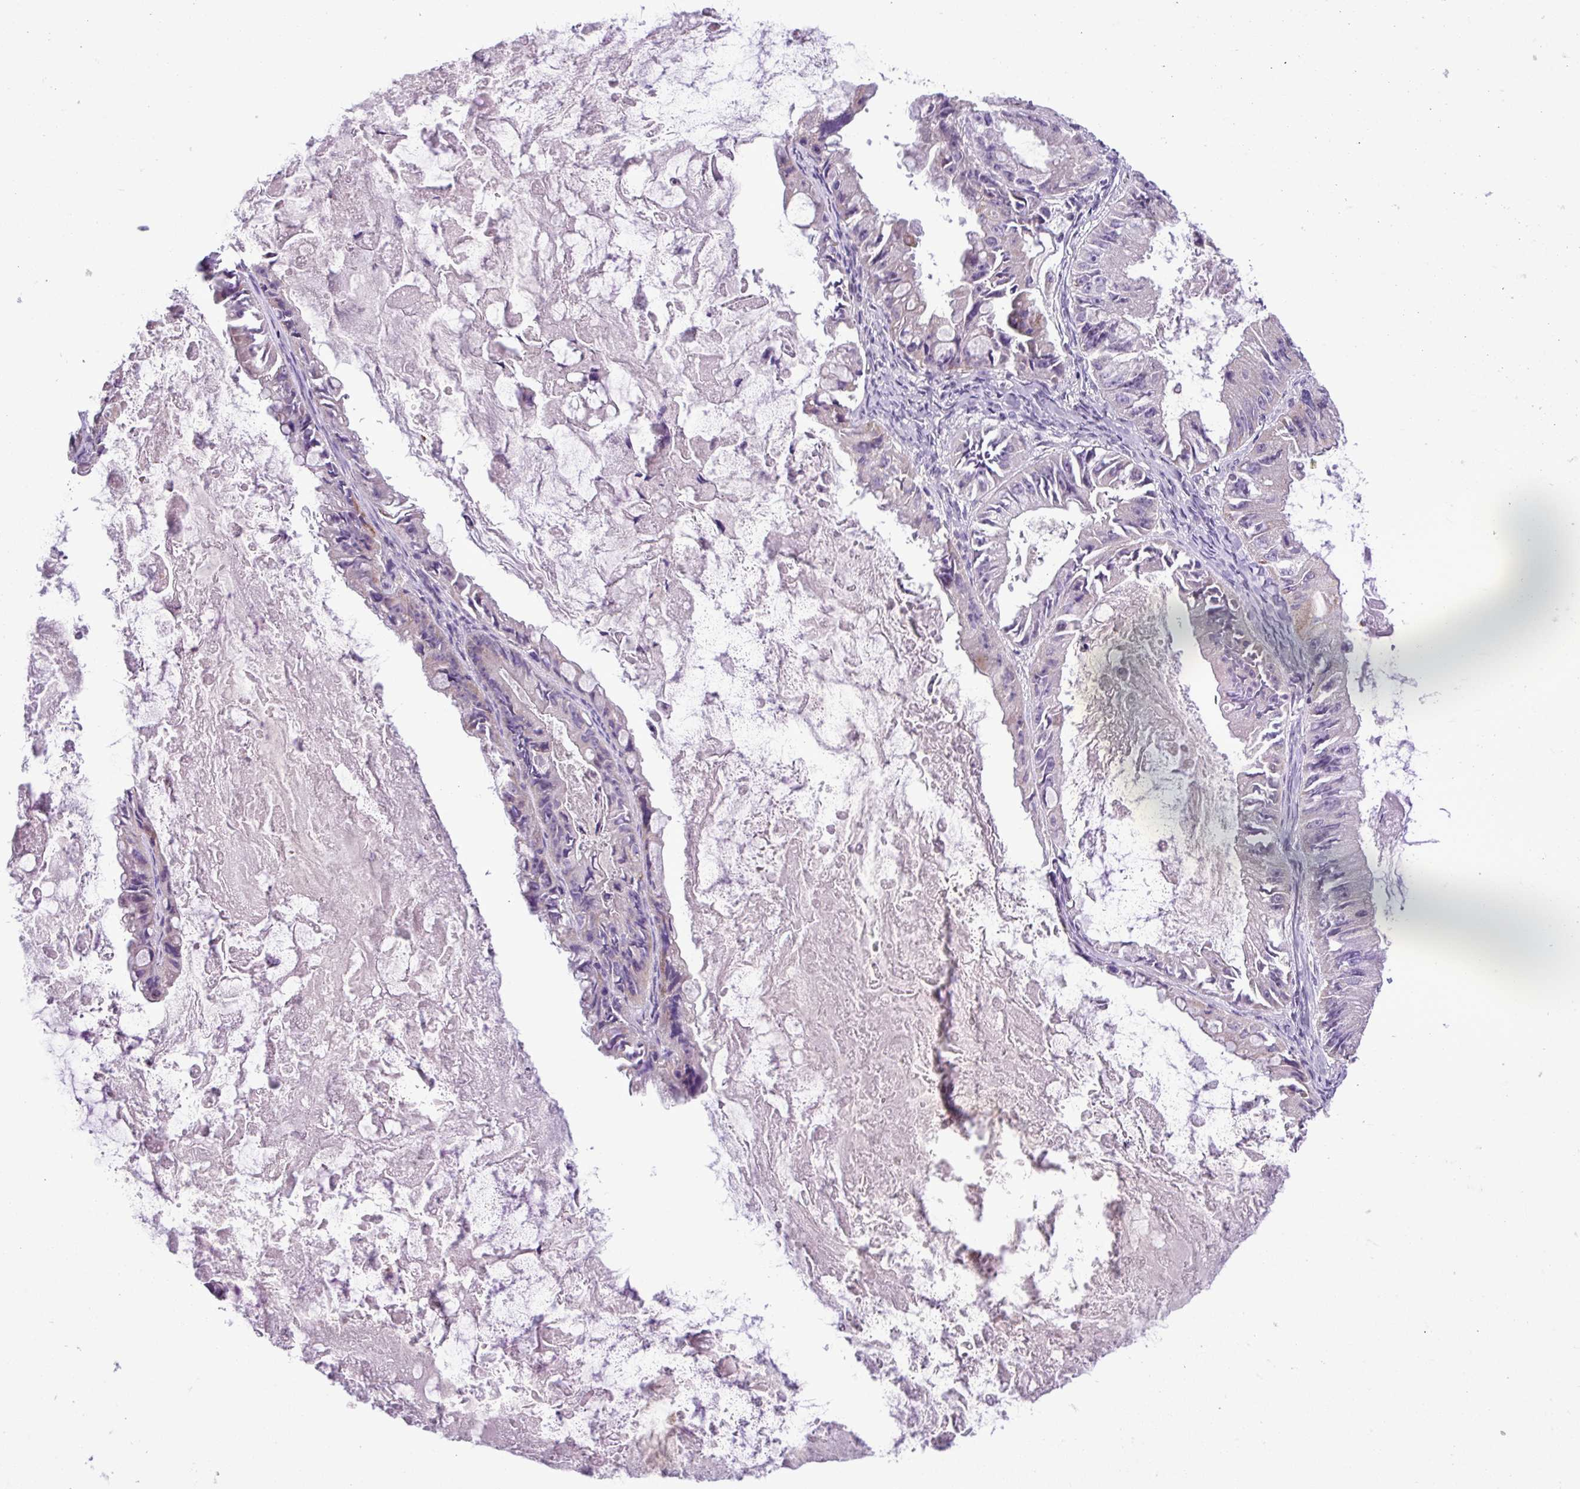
{"staining": {"intensity": "negative", "quantity": "none", "location": "none"}, "tissue": "ovarian cancer", "cell_type": "Tumor cells", "image_type": "cancer", "snomed": [{"axis": "morphology", "description": "Cystadenocarcinoma, mucinous, NOS"}, {"axis": "topography", "description": "Ovary"}], "caption": "High magnification brightfield microscopy of mucinous cystadenocarcinoma (ovarian) stained with DAB (brown) and counterstained with hematoxylin (blue): tumor cells show no significant staining.", "gene": "FAM183A", "patient": {"sex": "female", "age": 61}}